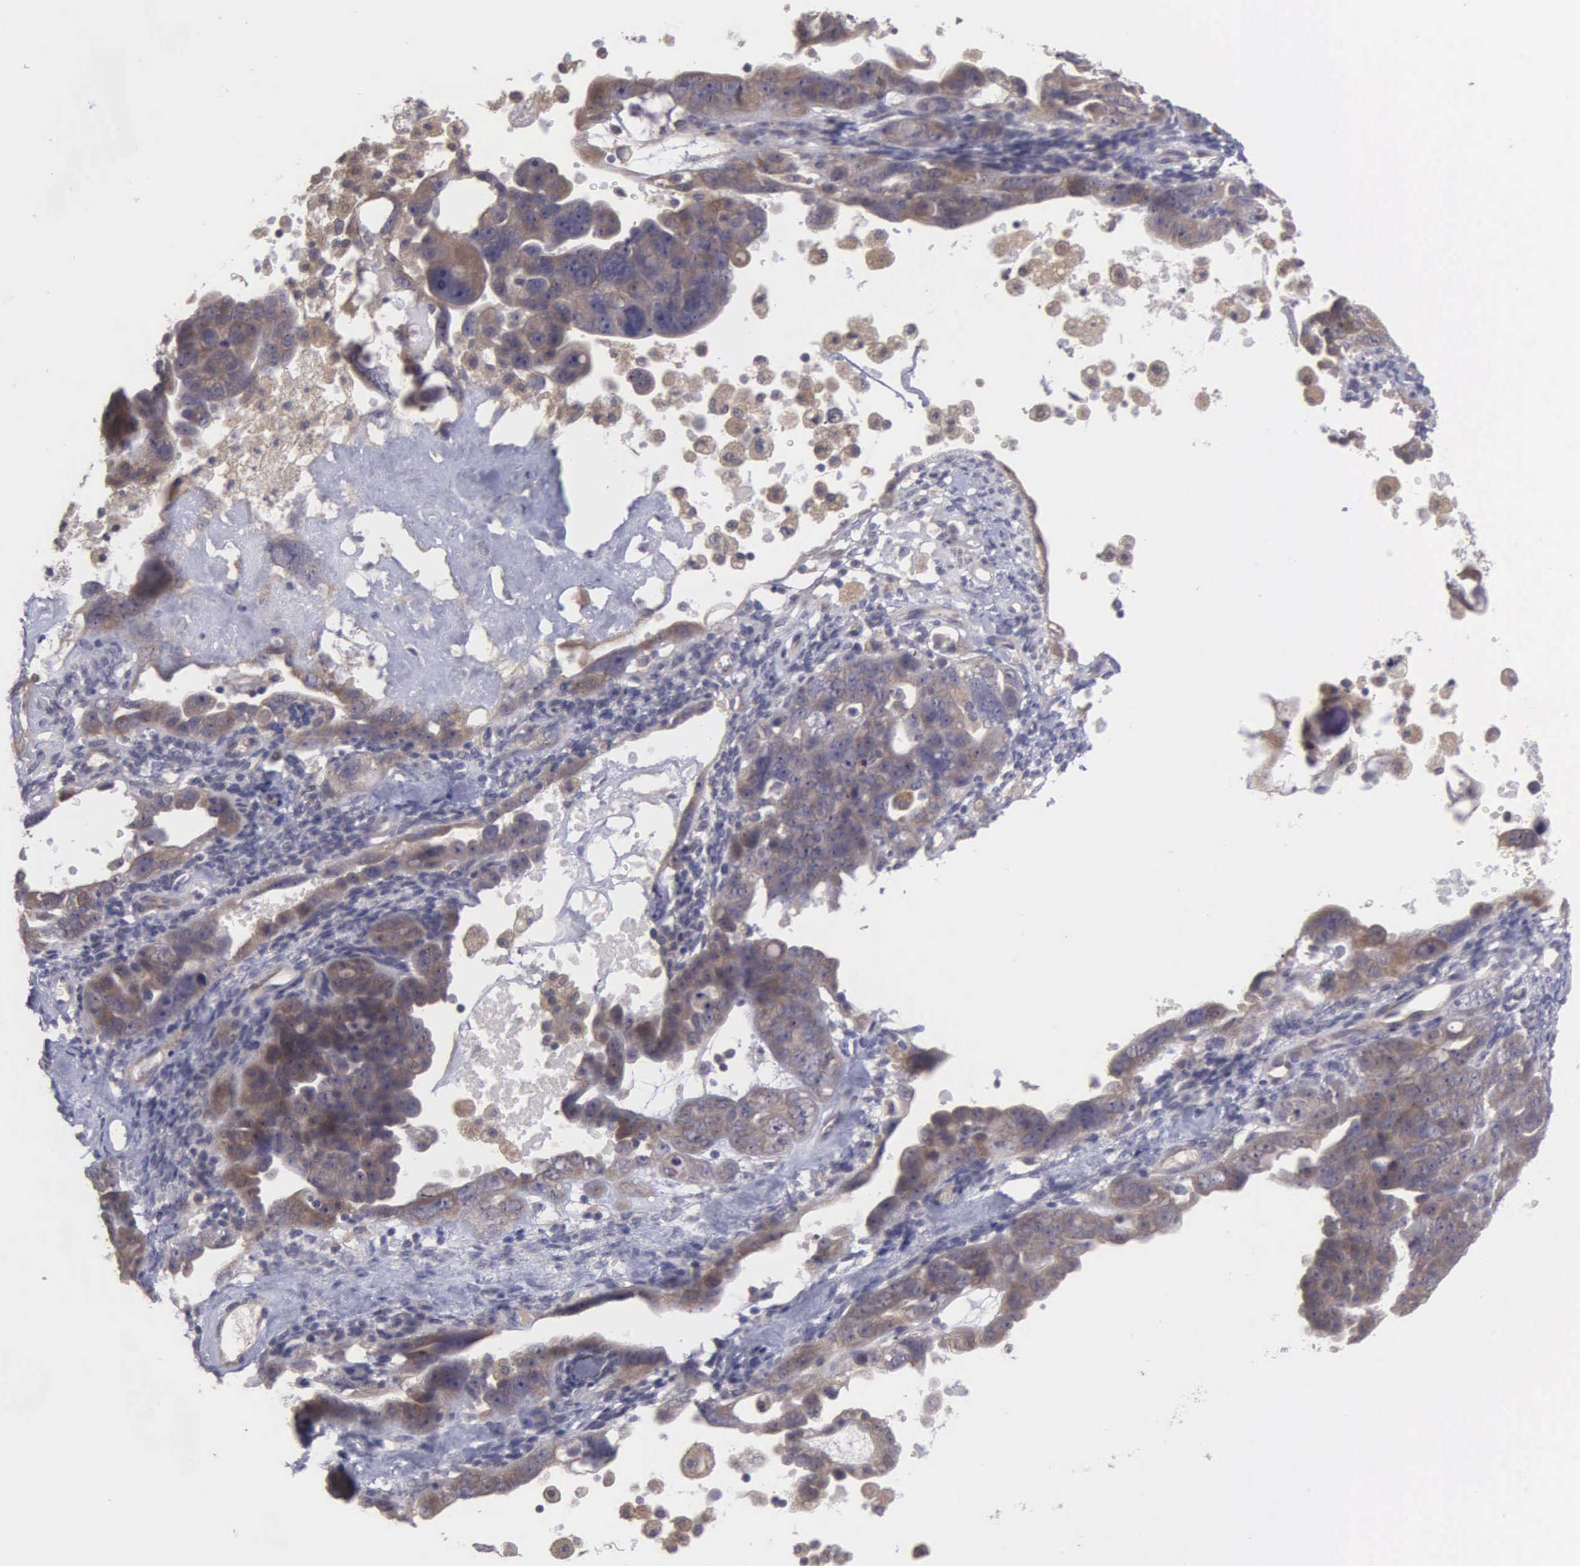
{"staining": {"intensity": "negative", "quantity": "none", "location": "none"}, "tissue": "ovarian cancer", "cell_type": "Tumor cells", "image_type": "cancer", "snomed": [{"axis": "morphology", "description": "Cystadenocarcinoma, serous, NOS"}, {"axis": "topography", "description": "Ovary"}], "caption": "Immunohistochemical staining of human ovarian cancer (serous cystadenocarcinoma) reveals no significant staining in tumor cells.", "gene": "RTL10", "patient": {"sex": "female", "age": 66}}